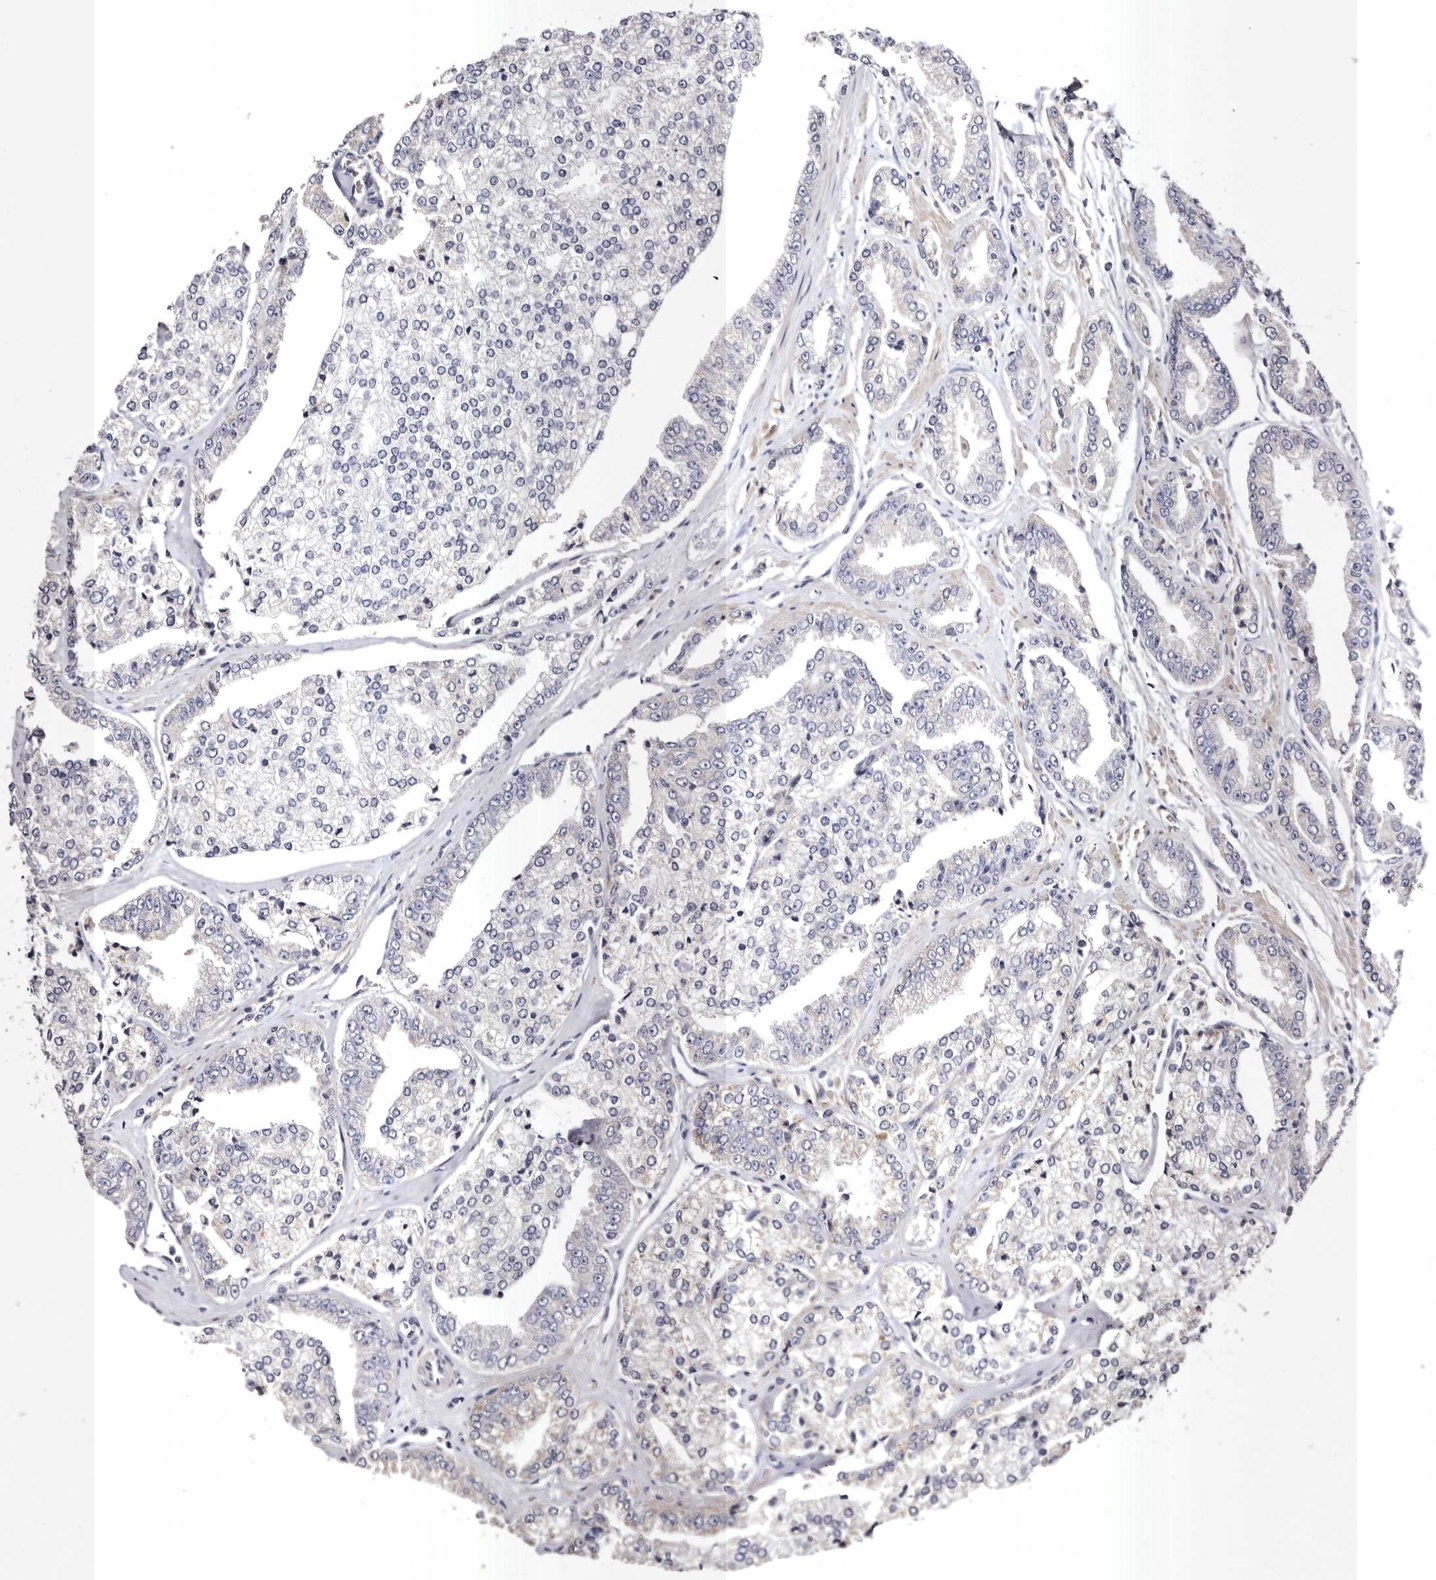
{"staining": {"intensity": "negative", "quantity": "none", "location": "none"}, "tissue": "prostate cancer", "cell_type": "Tumor cells", "image_type": "cancer", "snomed": [{"axis": "morphology", "description": "Adenocarcinoma, High grade"}, {"axis": "topography", "description": "Prostate"}], "caption": "The image reveals no staining of tumor cells in prostate high-grade adenocarcinoma. (DAB immunohistochemistry visualized using brightfield microscopy, high magnification).", "gene": "S1PR5", "patient": {"sex": "male", "age": 71}}